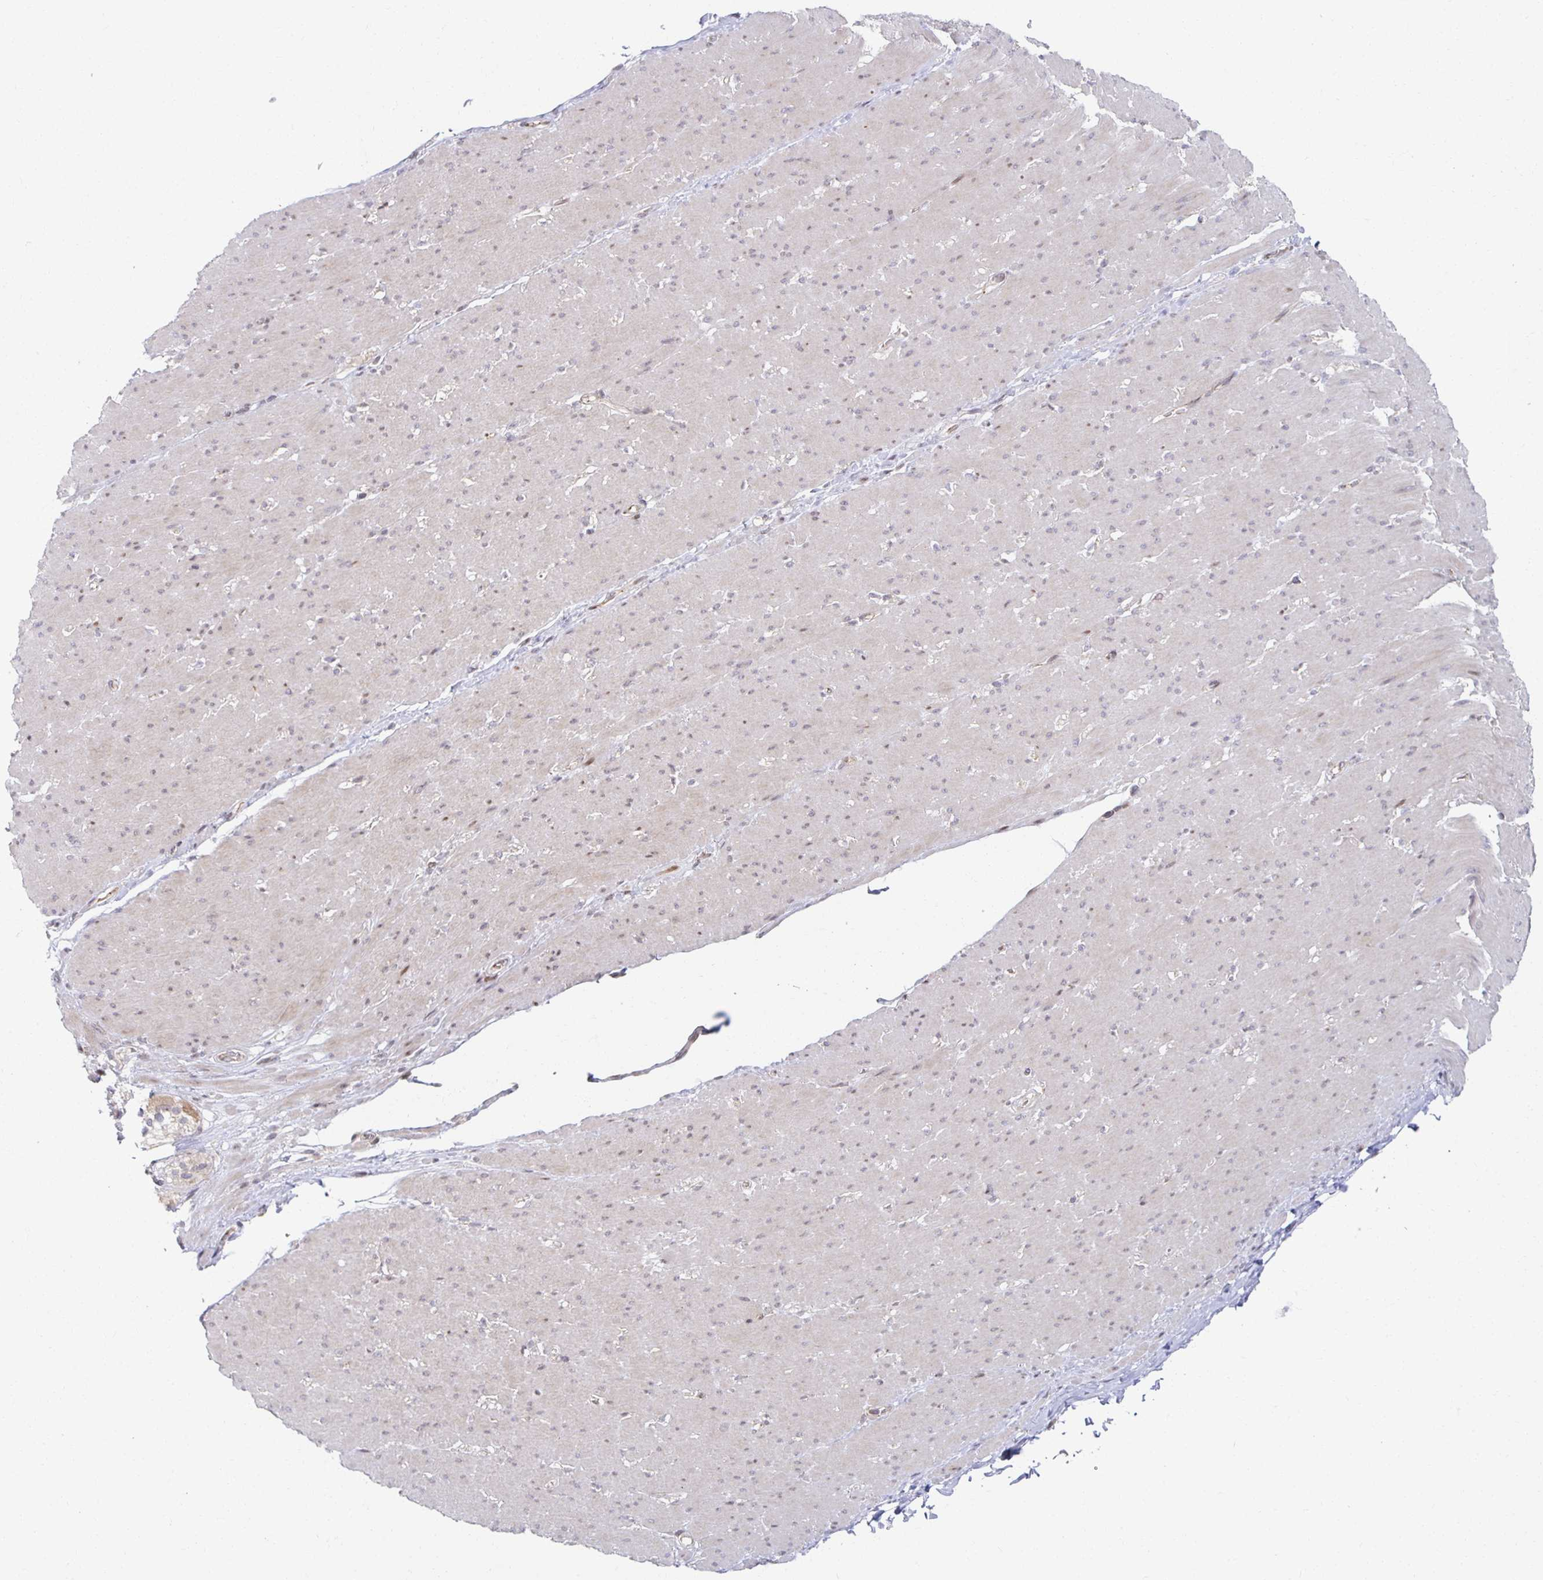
{"staining": {"intensity": "weak", "quantity": "25%-75%", "location": "nuclear"}, "tissue": "smooth muscle", "cell_type": "Smooth muscle cells", "image_type": "normal", "snomed": [{"axis": "morphology", "description": "Normal tissue, NOS"}, {"axis": "topography", "description": "Smooth muscle"}, {"axis": "topography", "description": "Rectum"}], "caption": "Protein expression analysis of benign smooth muscle shows weak nuclear expression in about 25%-75% of smooth muscle cells.", "gene": "HCFC1R1", "patient": {"sex": "male", "age": 53}}